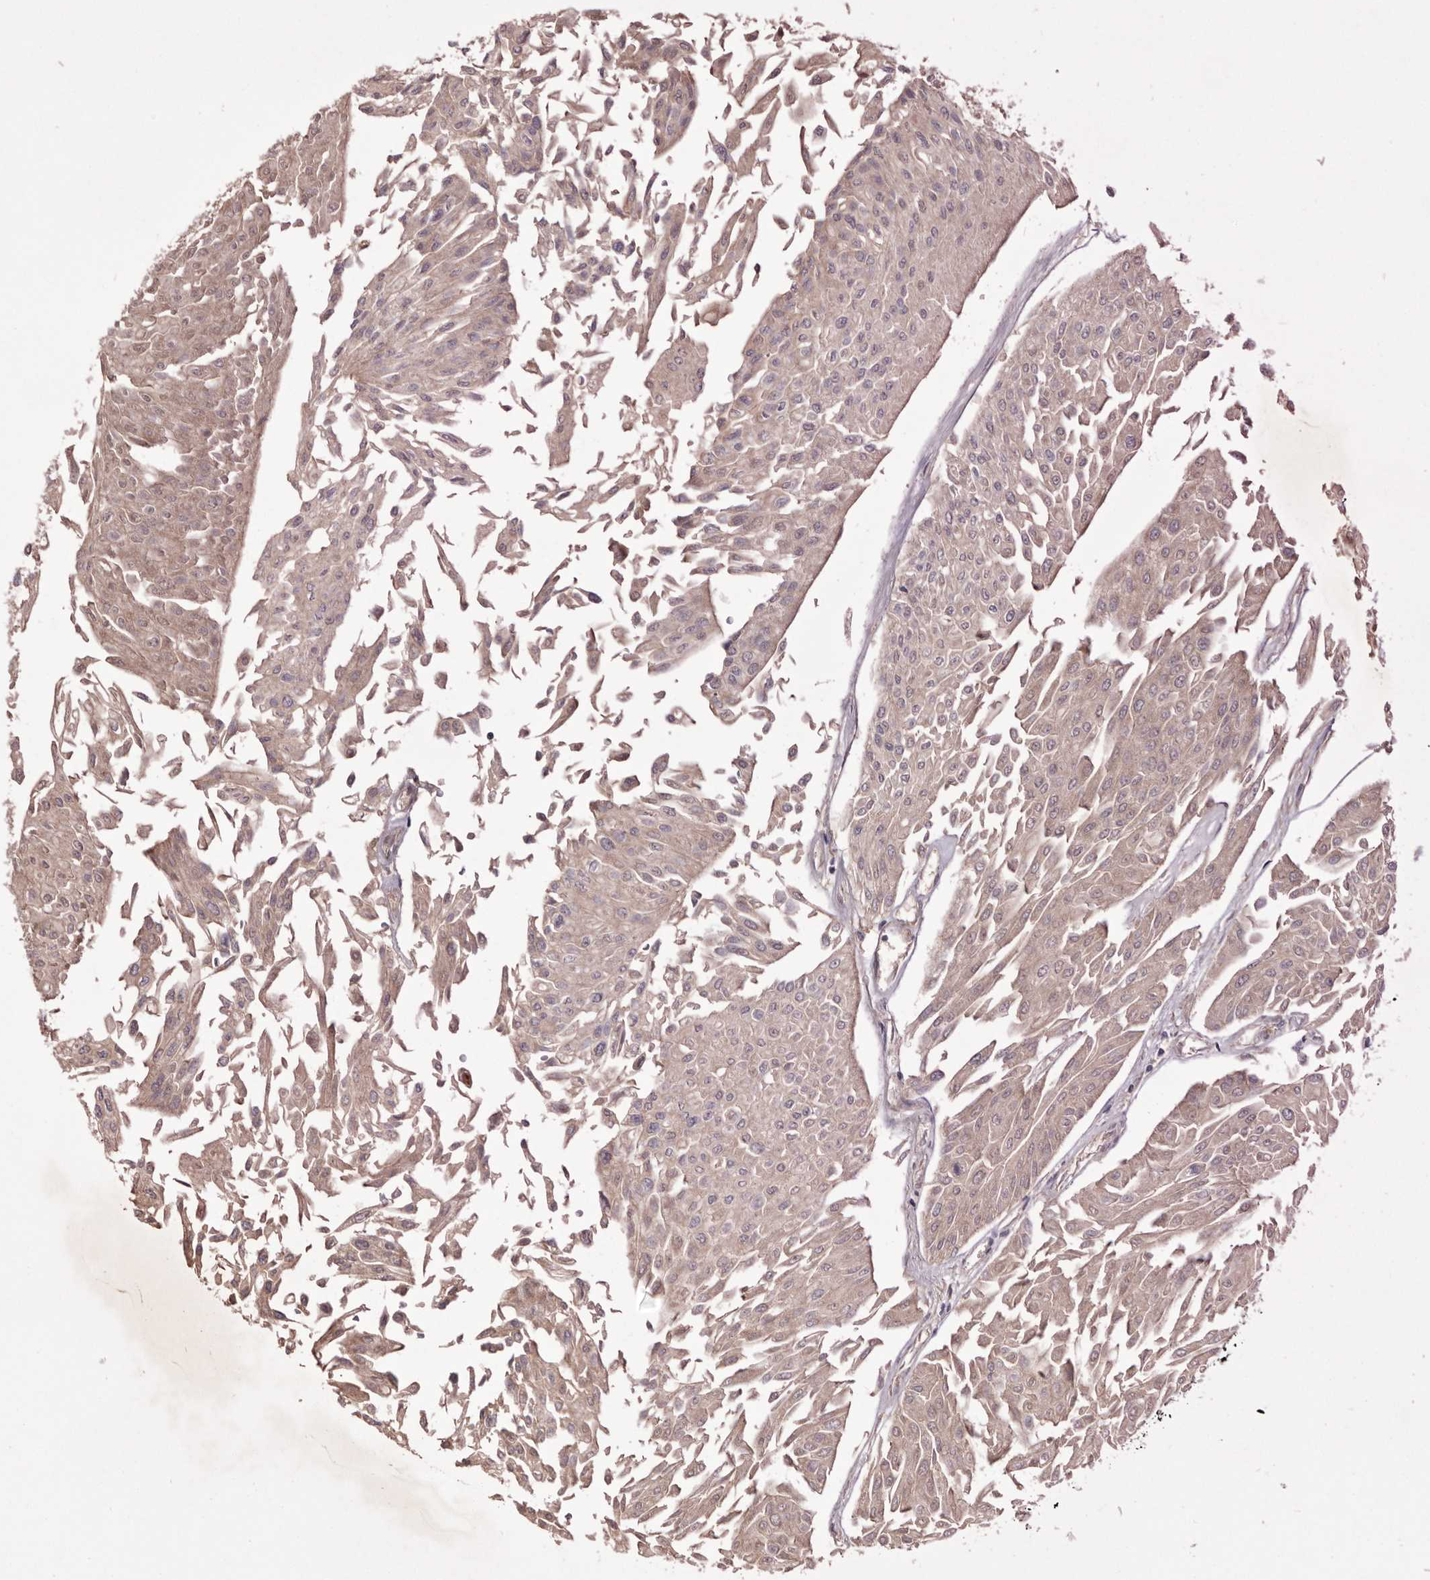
{"staining": {"intensity": "weak", "quantity": ">75%", "location": "cytoplasmic/membranous"}, "tissue": "urothelial cancer", "cell_type": "Tumor cells", "image_type": "cancer", "snomed": [{"axis": "morphology", "description": "Urothelial carcinoma, Low grade"}, {"axis": "topography", "description": "Urinary bladder"}], "caption": "Human urothelial cancer stained with a protein marker shows weak staining in tumor cells.", "gene": "DOP1A", "patient": {"sex": "male", "age": 67}}